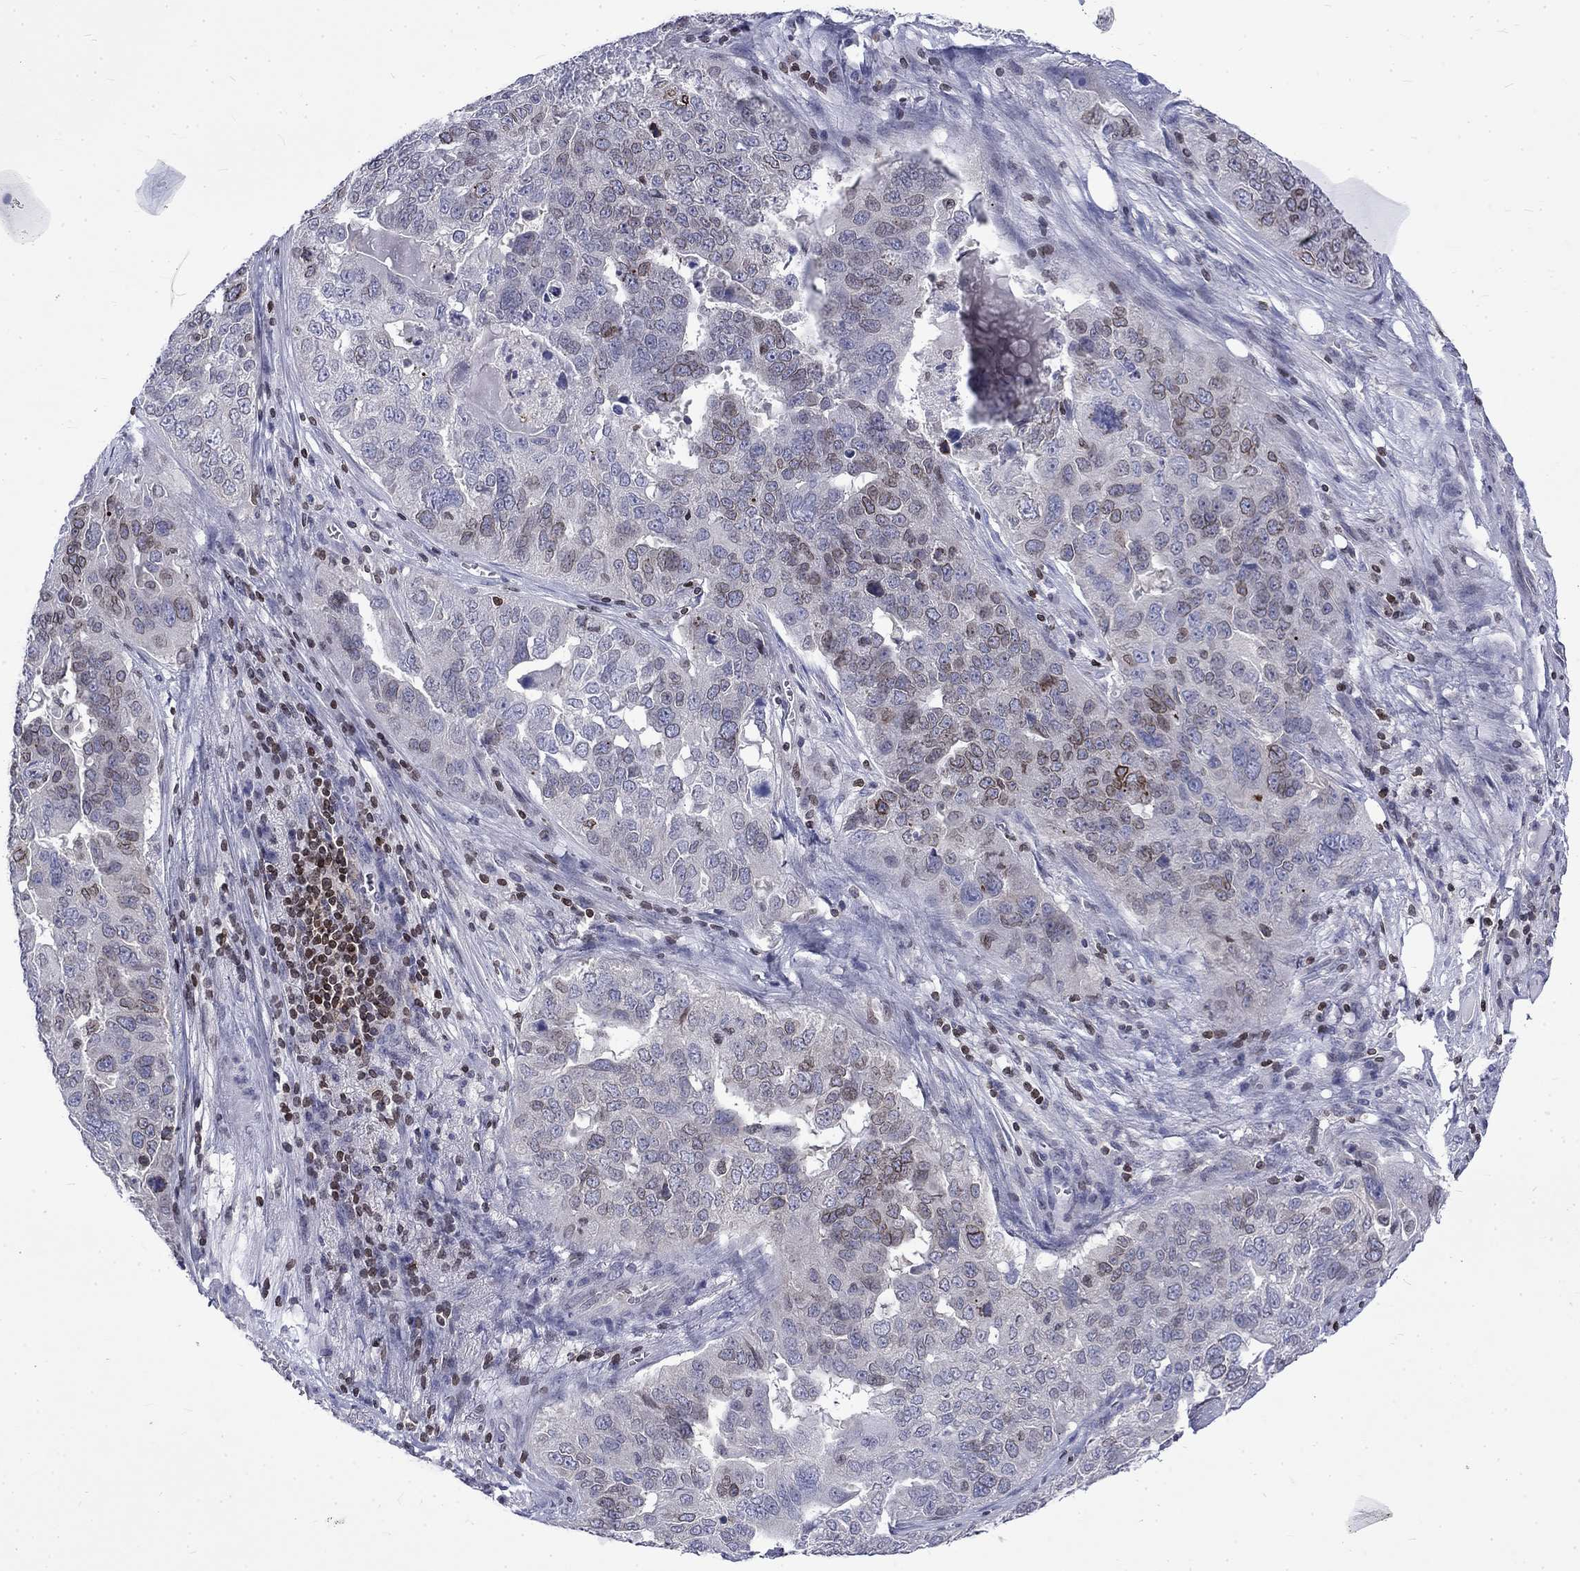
{"staining": {"intensity": "moderate", "quantity": "<25%", "location": "cytoplasmic/membranous,nuclear"}, "tissue": "ovarian cancer", "cell_type": "Tumor cells", "image_type": "cancer", "snomed": [{"axis": "morphology", "description": "Carcinoma, endometroid"}, {"axis": "topography", "description": "Soft tissue"}, {"axis": "topography", "description": "Ovary"}], "caption": "A brown stain labels moderate cytoplasmic/membranous and nuclear expression of a protein in ovarian cancer (endometroid carcinoma) tumor cells.", "gene": "SLA", "patient": {"sex": "female", "age": 52}}